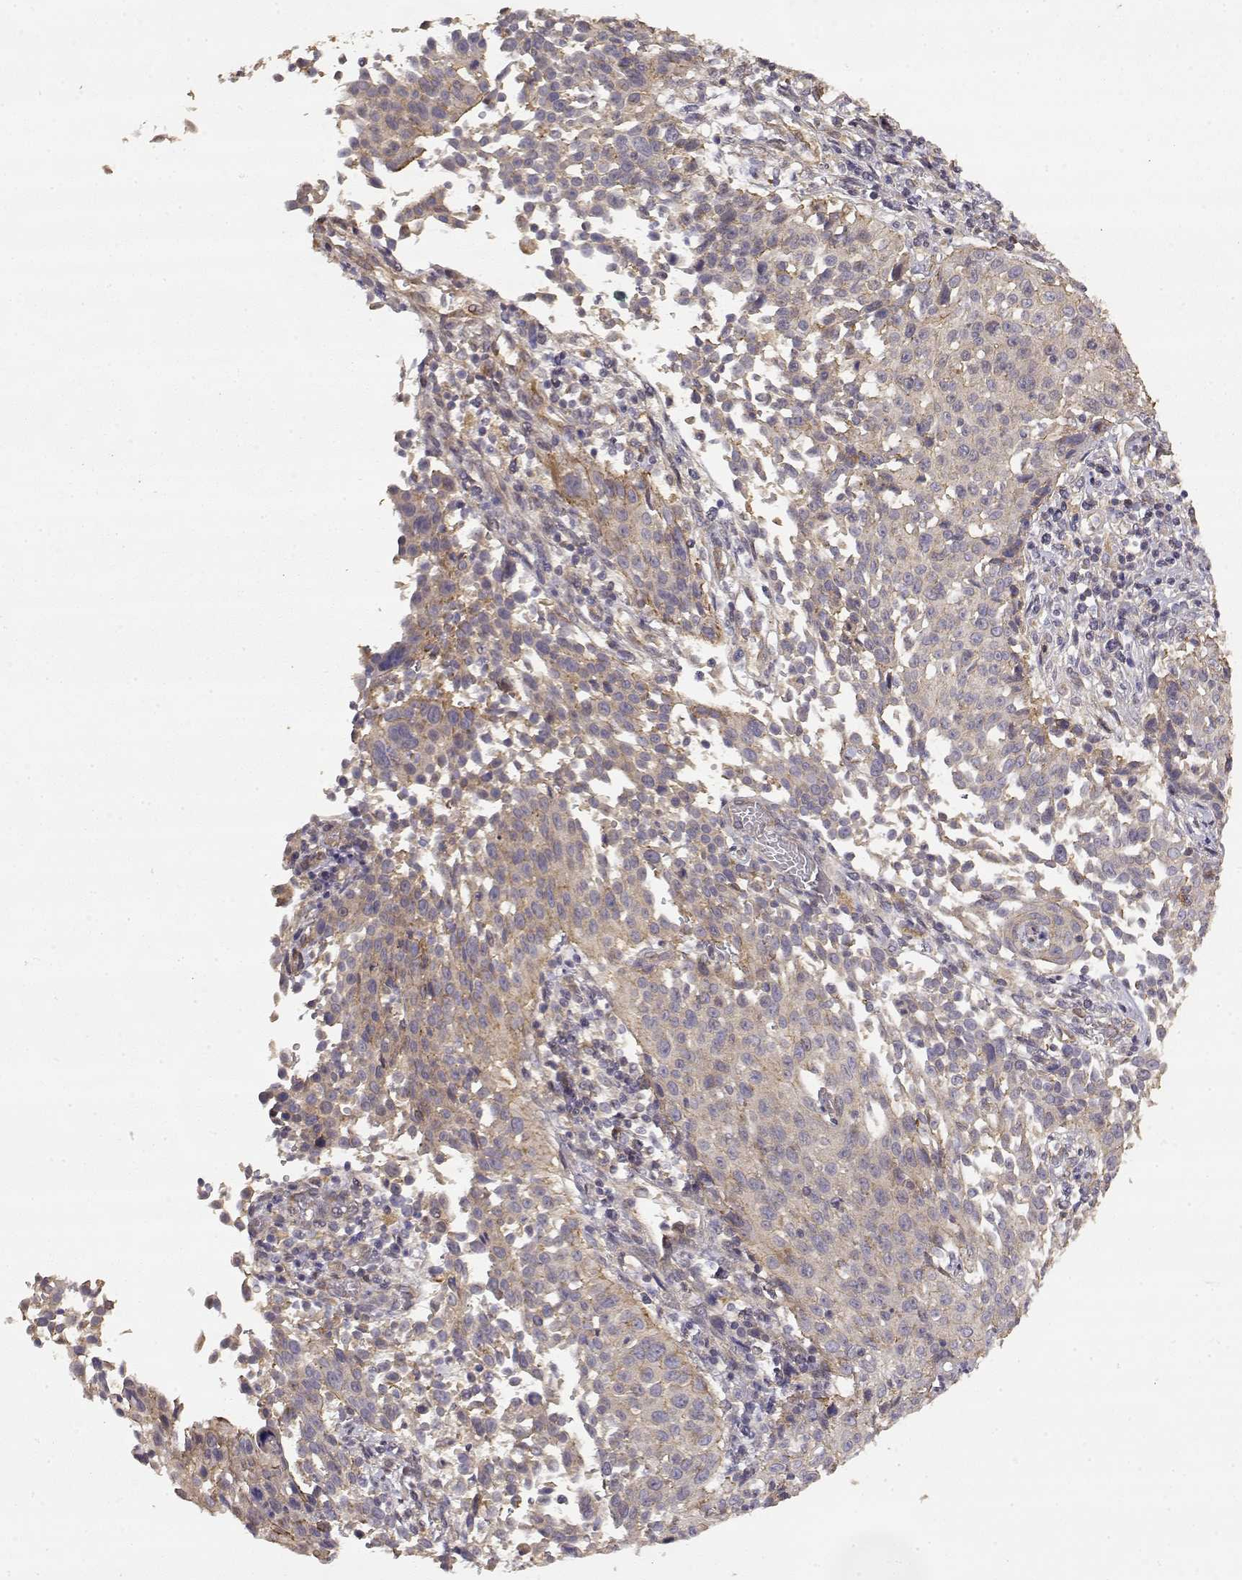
{"staining": {"intensity": "weak", "quantity": "25%-75%", "location": "cytoplasmic/membranous"}, "tissue": "cervical cancer", "cell_type": "Tumor cells", "image_type": "cancer", "snomed": [{"axis": "morphology", "description": "Squamous cell carcinoma, NOS"}, {"axis": "topography", "description": "Cervix"}], "caption": "Cervical squamous cell carcinoma stained with a brown dye demonstrates weak cytoplasmic/membranous positive positivity in about 25%-75% of tumor cells.", "gene": "CRIM1", "patient": {"sex": "female", "age": 26}}